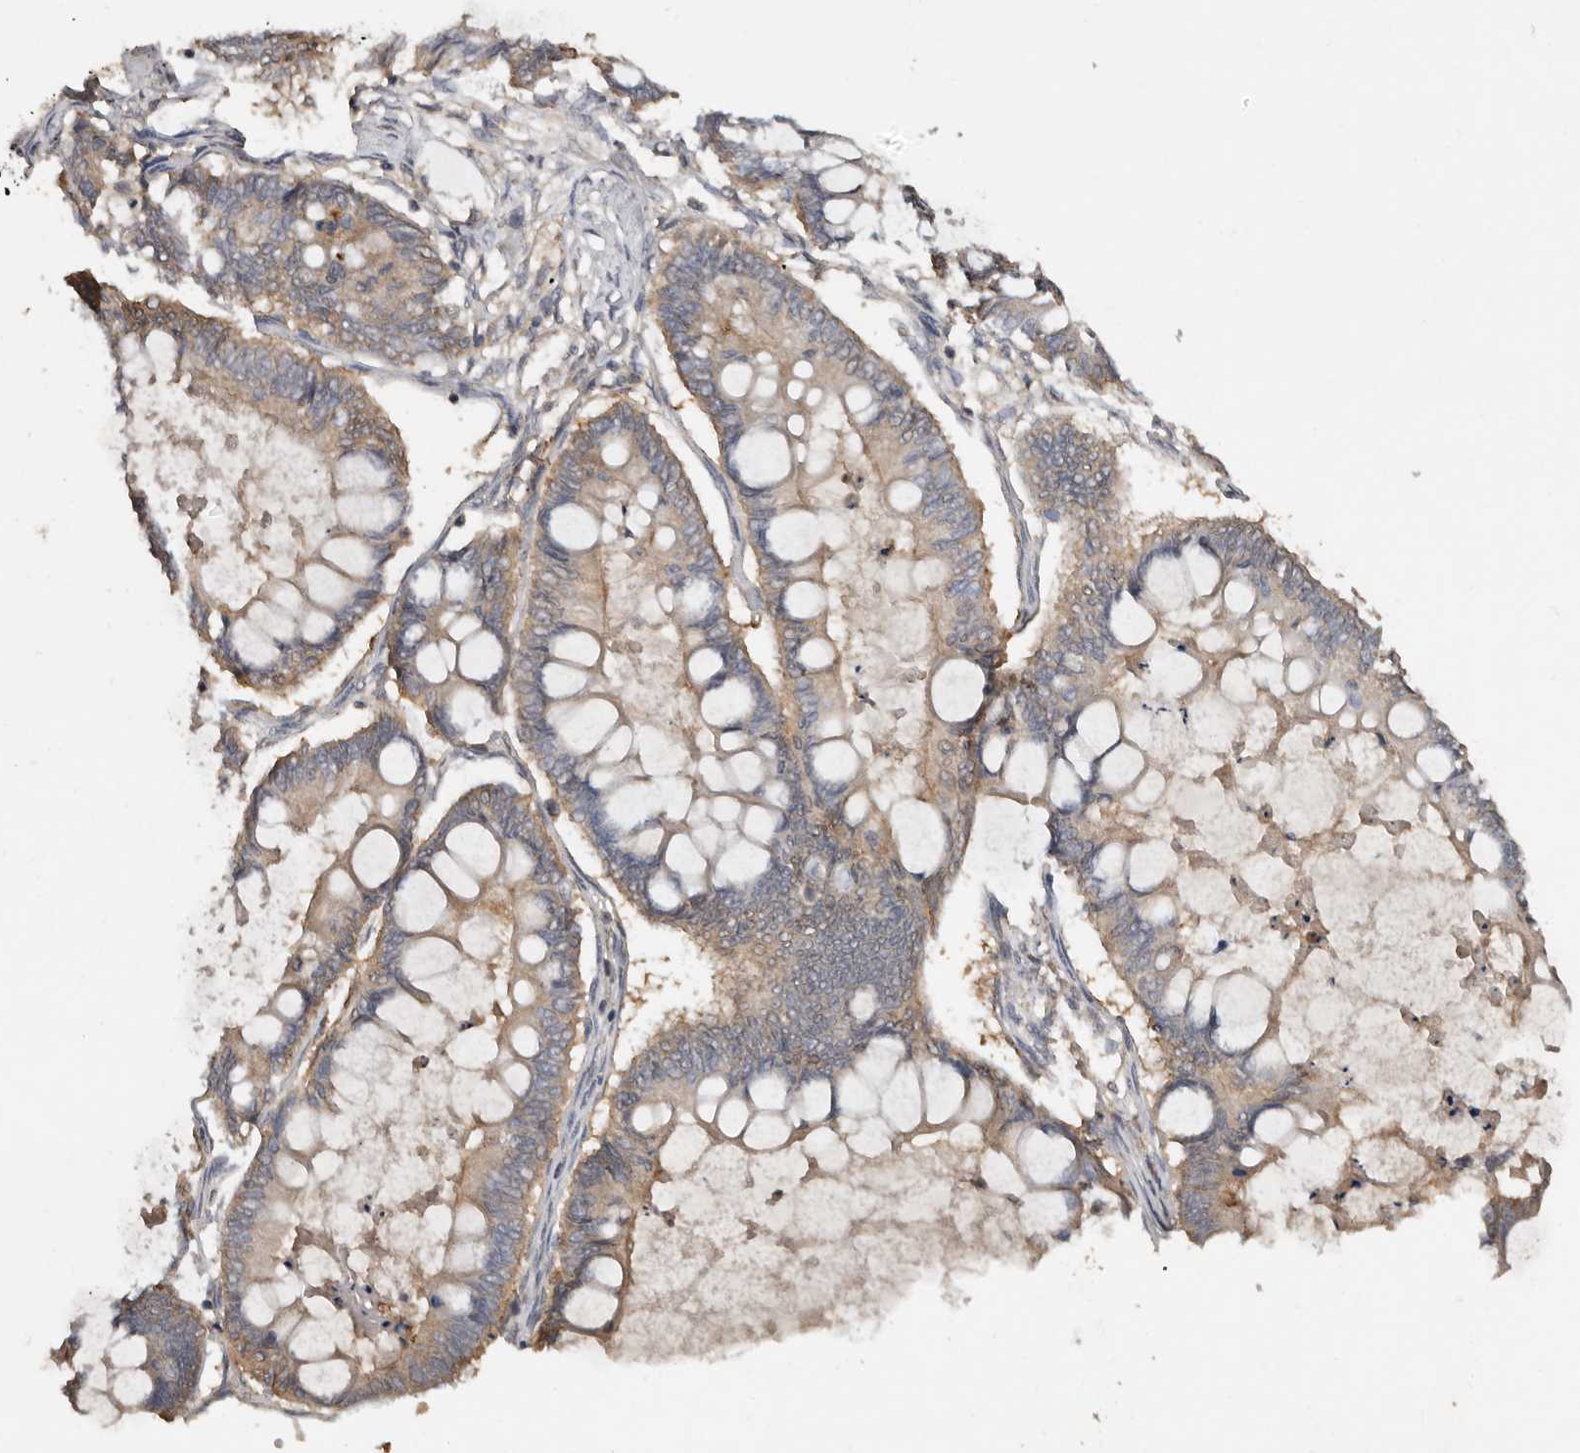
{"staining": {"intensity": "weak", "quantity": "25%-75%", "location": "cytoplasmic/membranous"}, "tissue": "ovarian cancer", "cell_type": "Tumor cells", "image_type": "cancer", "snomed": [{"axis": "morphology", "description": "Cystadenocarcinoma, mucinous, NOS"}, {"axis": "topography", "description": "Ovary"}], "caption": "IHC (DAB) staining of human mucinous cystadenocarcinoma (ovarian) exhibits weak cytoplasmic/membranous protein staining in approximately 25%-75% of tumor cells.", "gene": "EDEM1", "patient": {"sex": "female", "age": 61}}